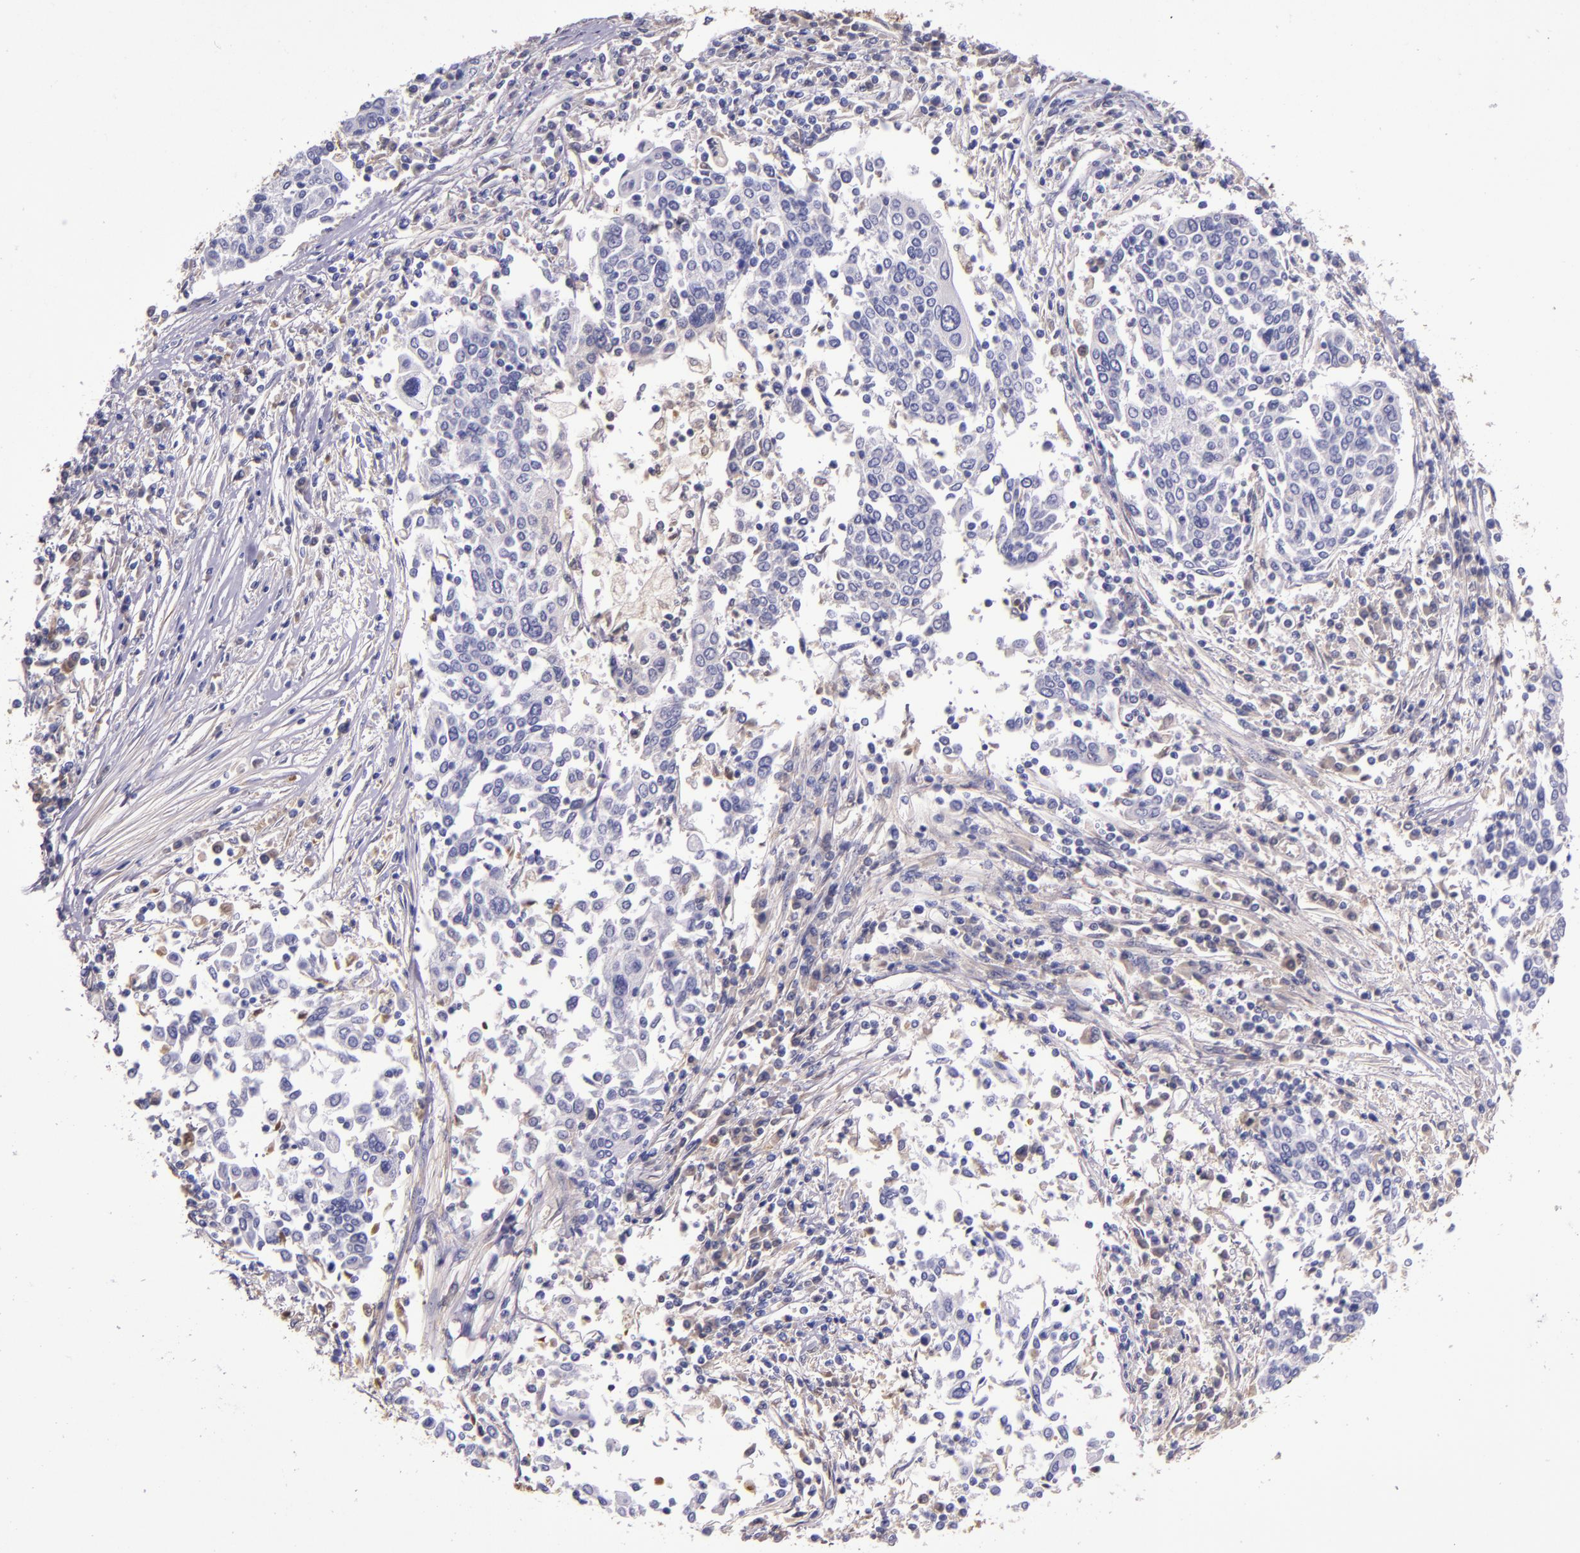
{"staining": {"intensity": "negative", "quantity": "none", "location": "none"}, "tissue": "cervical cancer", "cell_type": "Tumor cells", "image_type": "cancer", "snomed": [{"axis": "morphology", "description": "Squamous cell carcinoma, NOS"}, {"axis": "topography", "description": "Cervix"}], "caption": "An immunohistochemistry (IHC) photomicrograph of cervical cancer (squamous cell carcinoma) is shown. There is no staining in tumor cells of cervical cancer (squamous cell carcinoma). (IHC, brightfield microscopy, high magnification).", "gene": "CLEC3B", "patient": {"sex": "female", "age": 40}}